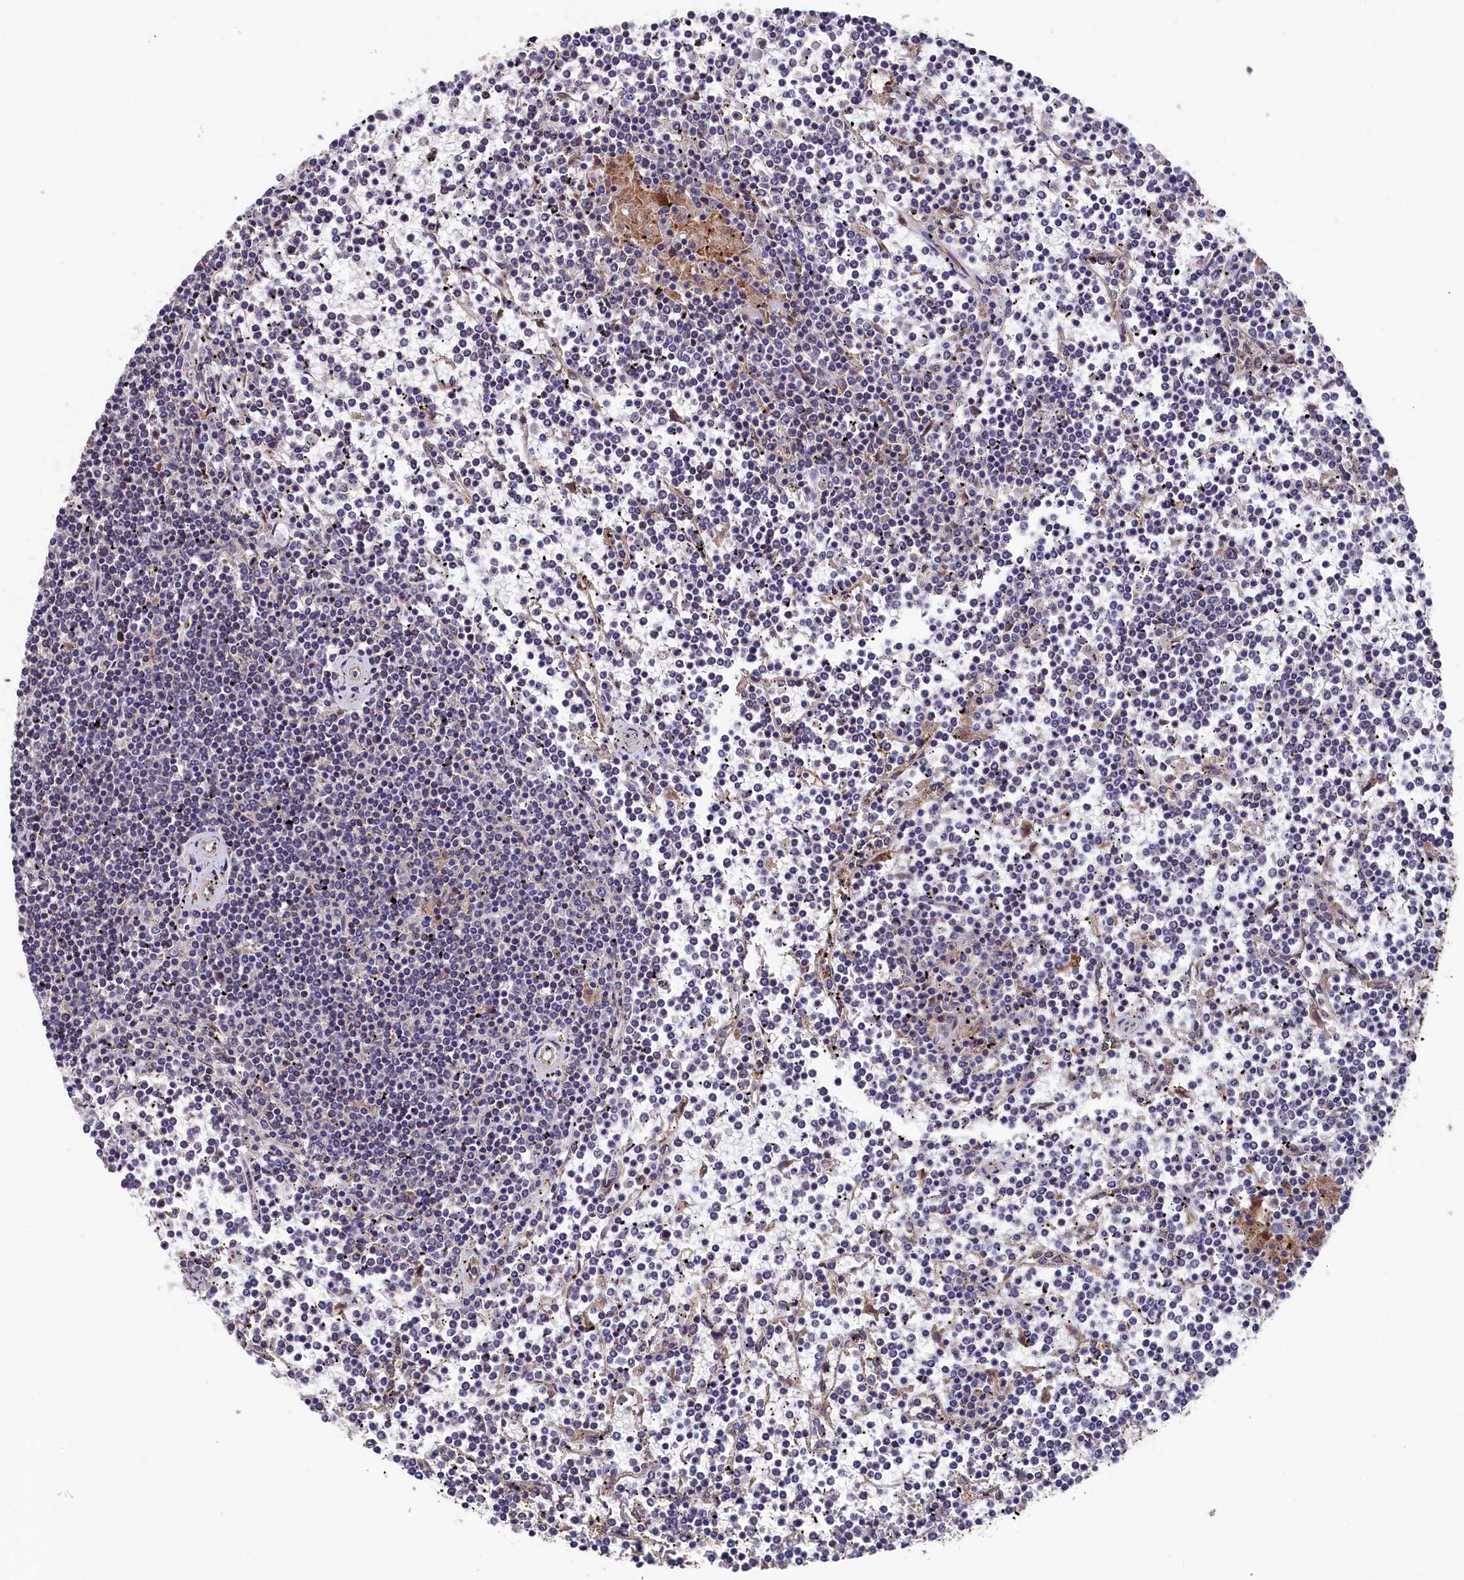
{"staining": {"intensity": "negative", "quantity": "none", "location": "none"}, "tissue": "lymphoma", "cell_type": "Tumor cells", "image_type": "cancer", "snomed": [{"axis": "morphology", "description": "Malignant lymphoma, non-Hodgkin's type, Low grade"}, {"axis": "topography", "description": "Spleen"}], "caption": "Lymphoma was stained to show a protein in brown. There is no significant positivity in tumor cells. (IHC, brightfield microscopy, high magnification).", "gene": "SLC12A4", "patient": {"sex": "female", "age": 19}}